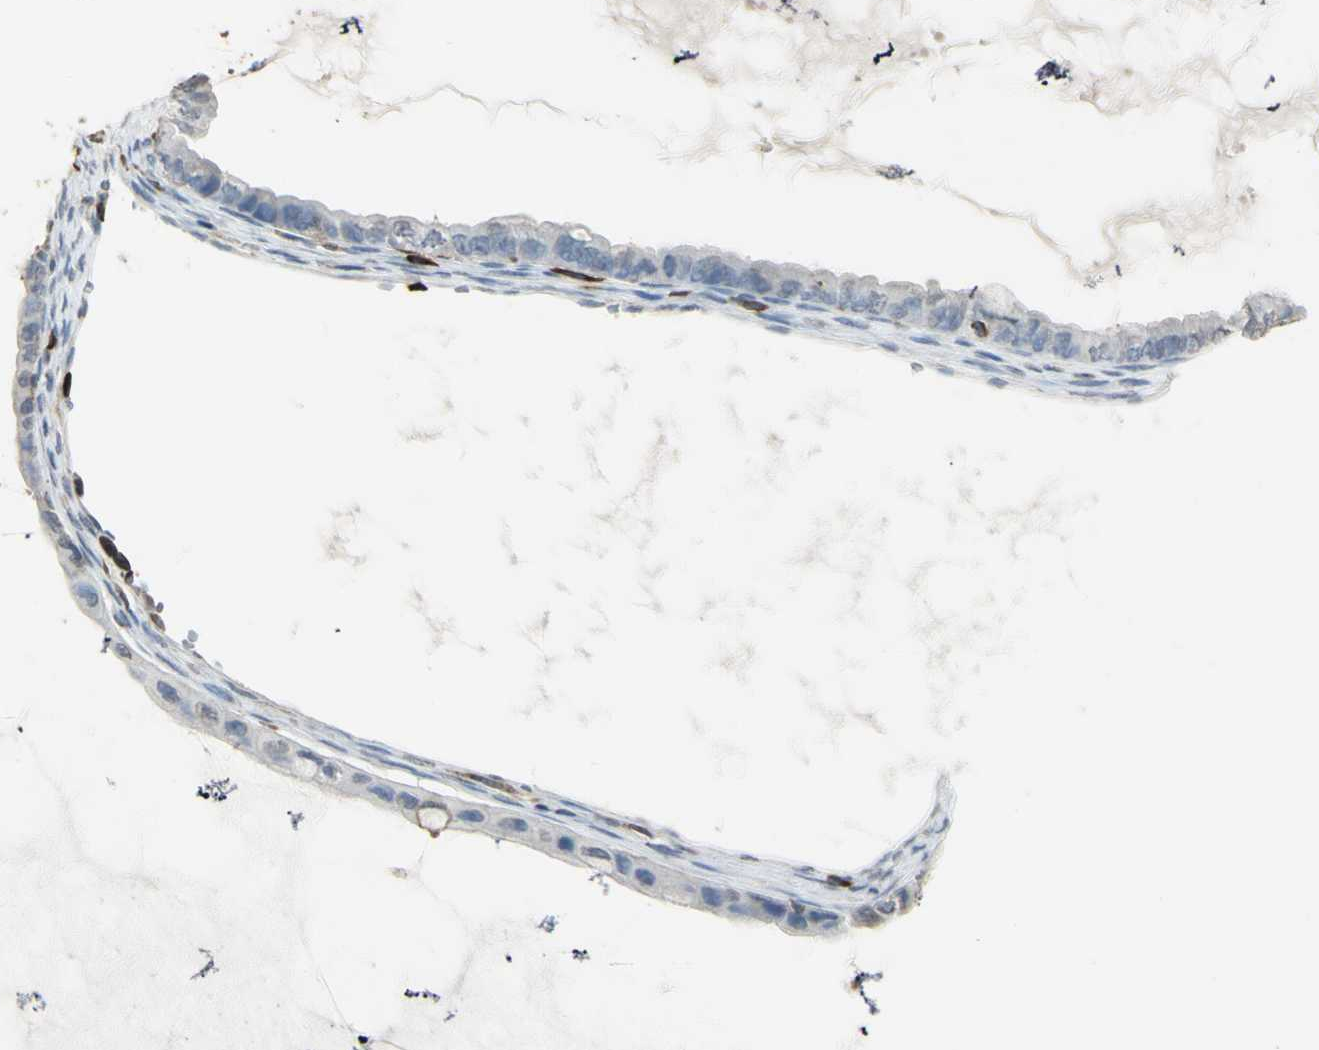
{"staining": {"intensity": "negative", "quantity": "none", "location": "none"}, "tissue": "ovarian cancer", "cell_type": "Tumor cells", "image_type": "cancer", "snomed": [{"axis": "morphology", "description": "Cystadenocarcinoma, mucinous, NOS"}, {"axis": "topography", "description": "Ovary"}], "caption": "High magnification brightfield microscopy of ovarian cancer (mucinous cystadenocarcinoma) stained with DAB (brown) and counterstained with hematoxylin (blue): tumor cells show no significant positivity.", "gene": "PSTPIP1", "patient": {"sex": "female", "age": 80}}